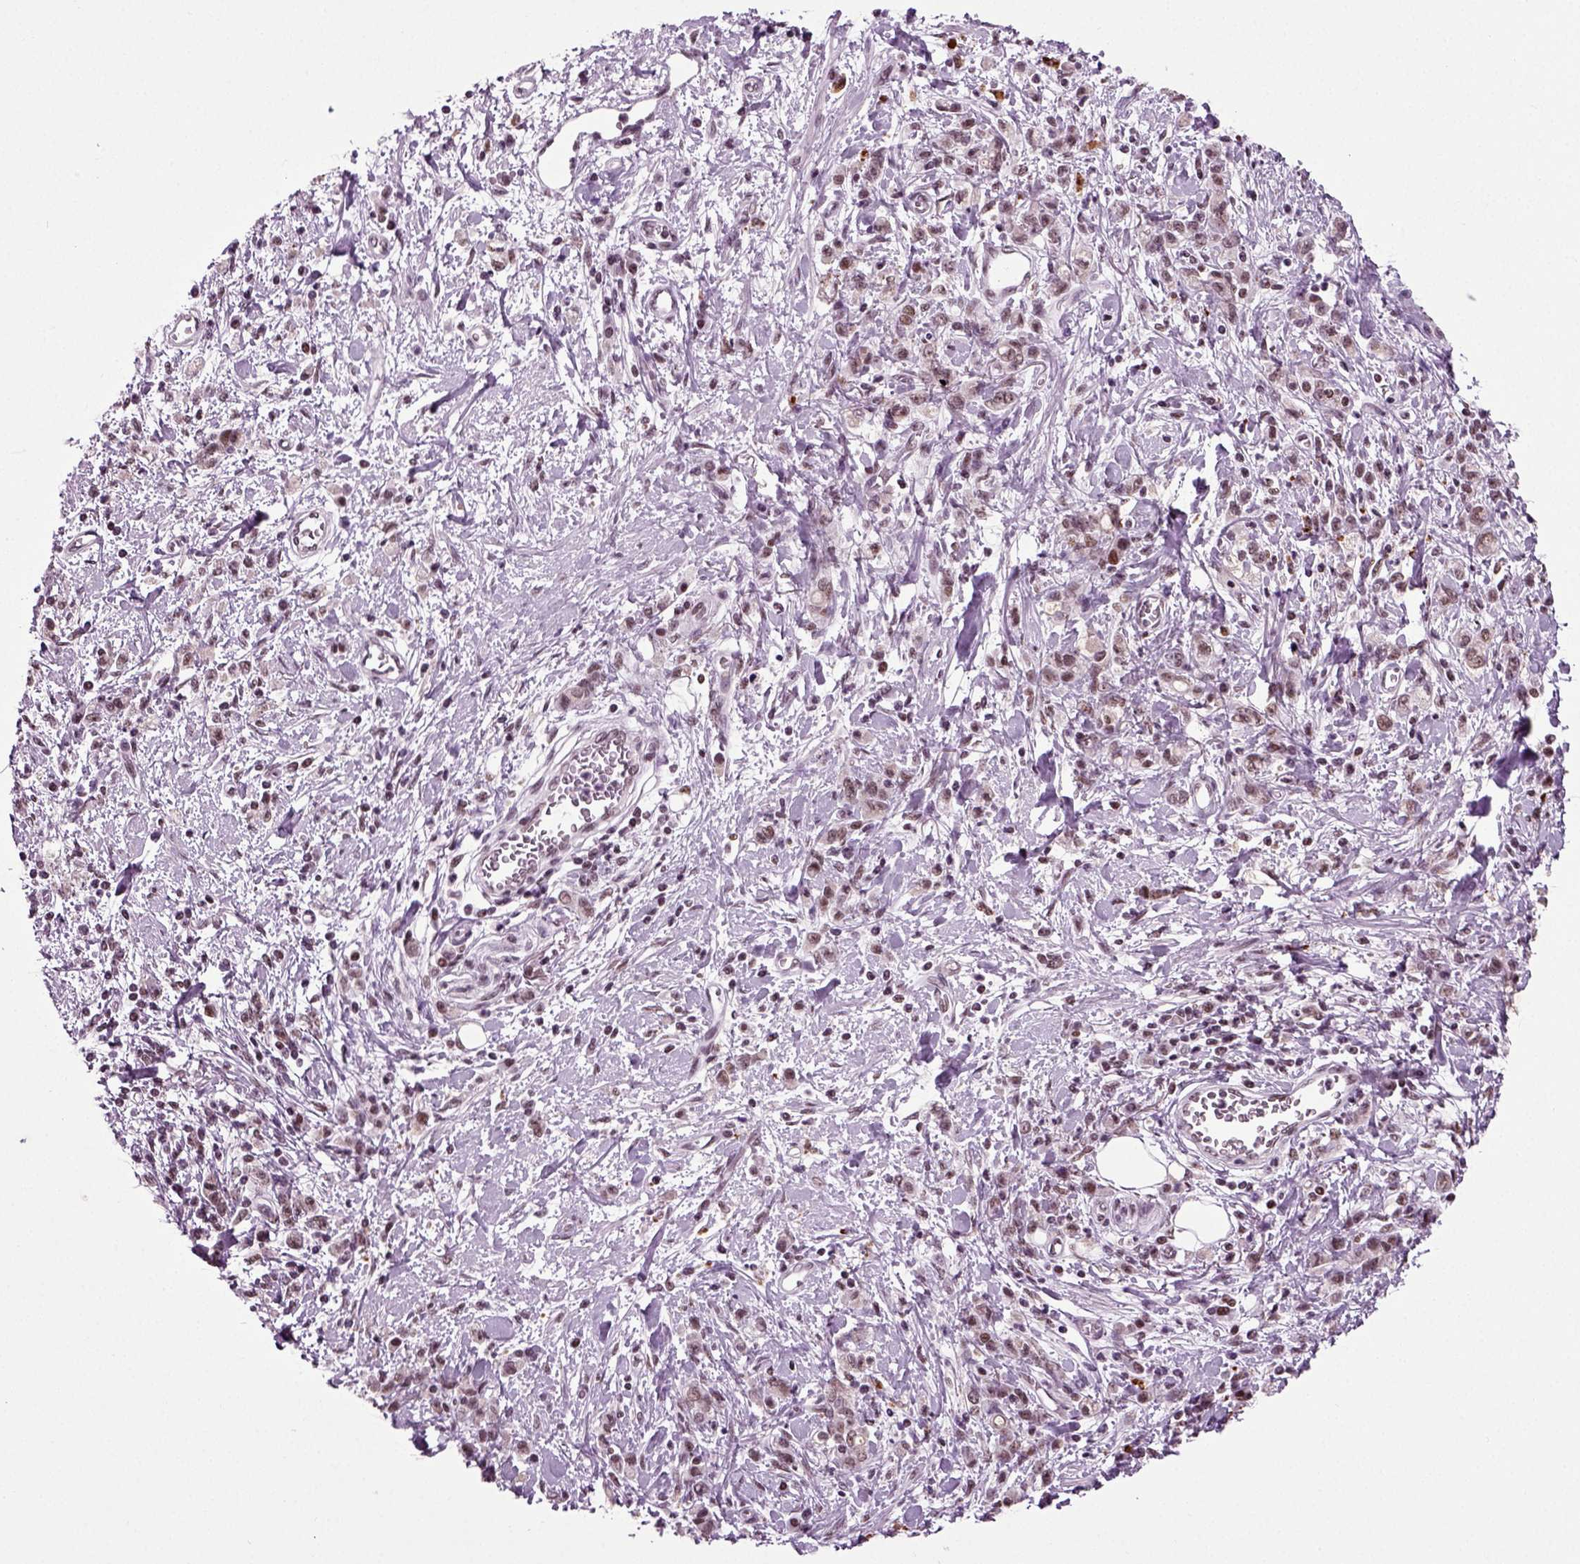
{"staining": {"intensity": "weak", "quantity": ">75%", "location": "nuclear"}, "tissue": "stomach cancer", "cell_type": "Tumor cells", "image_type": "cancer", "snomed": [{"axis": "morphology", "description": "Adenocarcinoma, NOS"}, {"axis": "topography", "description": "Stomach"}], "caption": "Immunohistochemistry (IHC) (DAB (3,3'-diaminobenzidine)) staining of human stomach adenocarcinoma demonstrates weak nuclear protein staining in about >75% of tumor cells.", "gene": "RCOR3", "patient": {"sex": "male", "age": 77}}